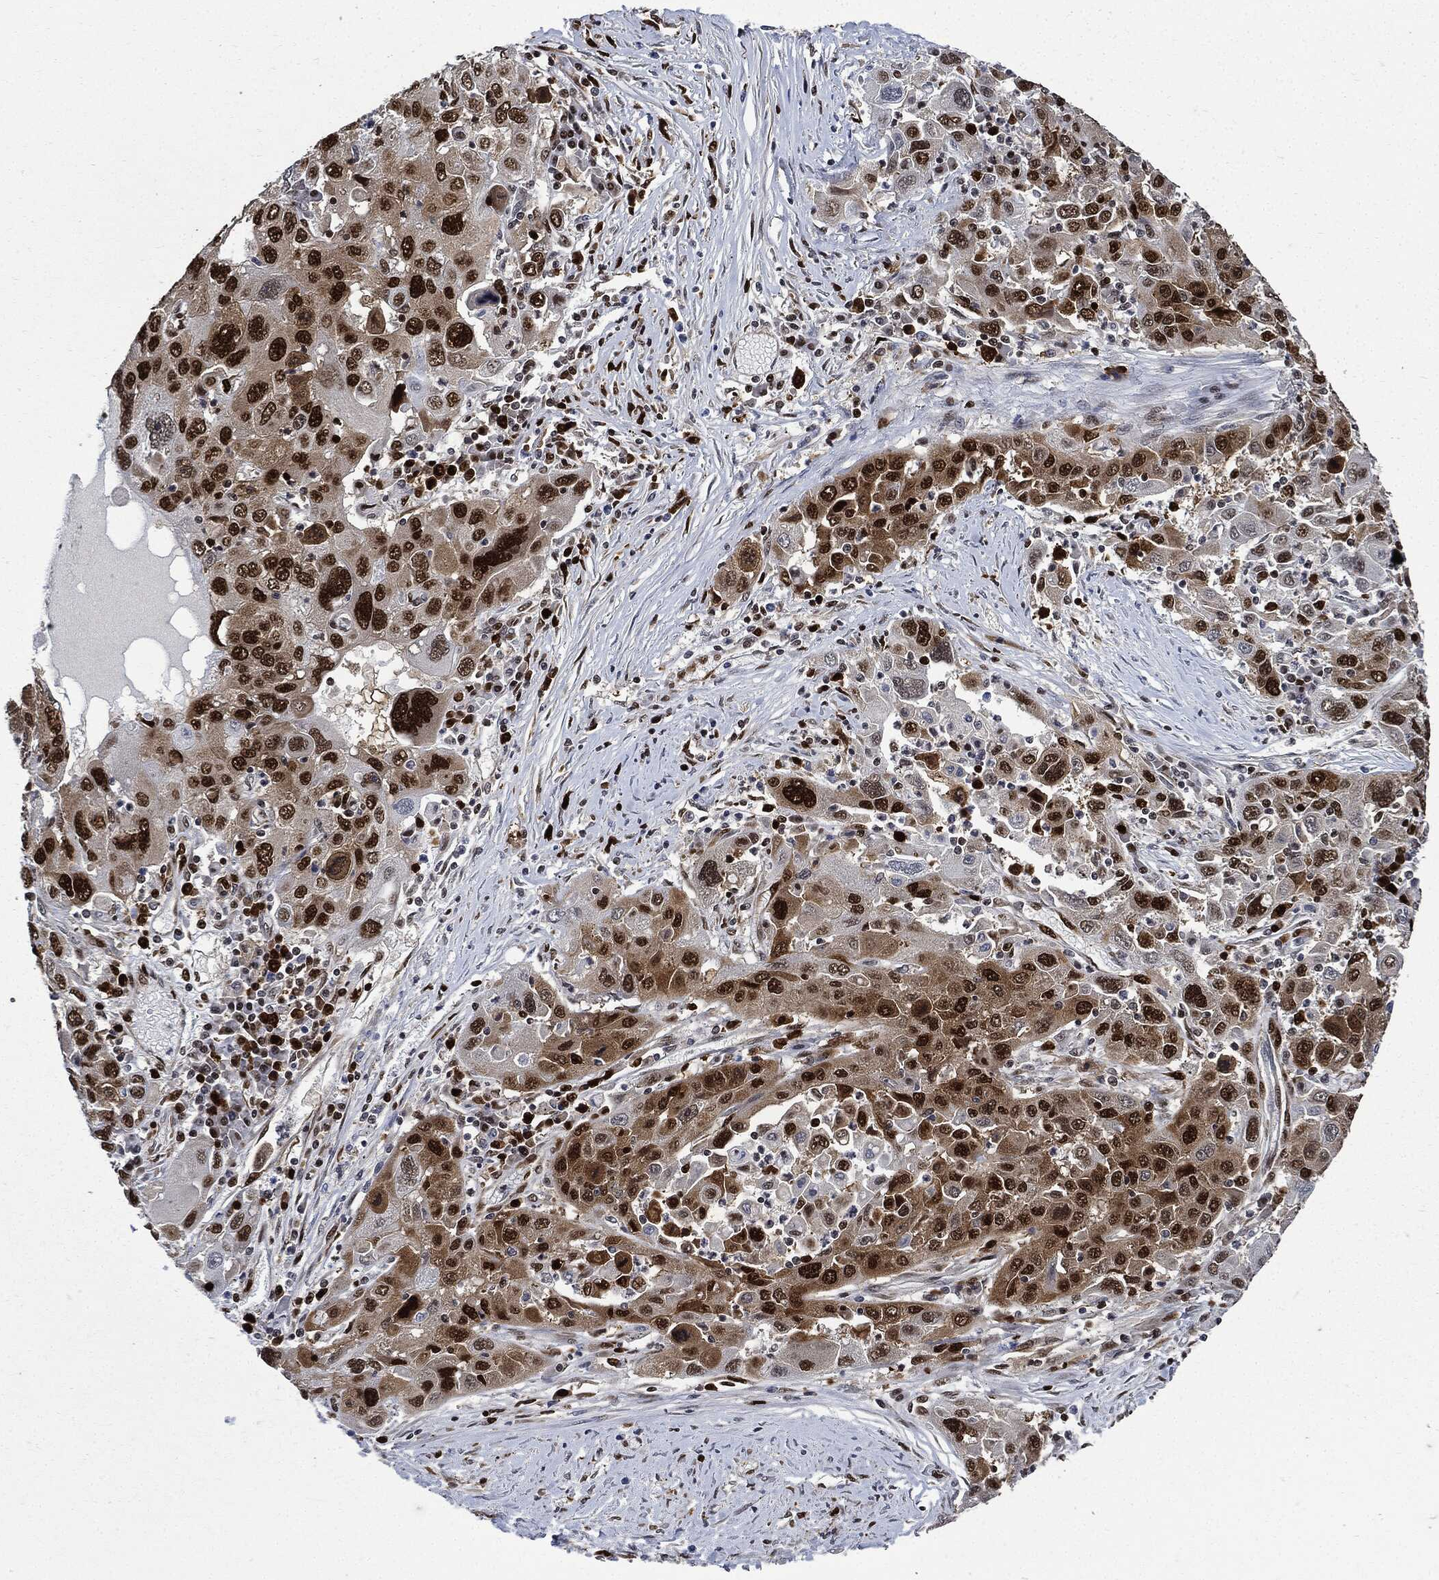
{"staining": {"intensity": "strong", "quantity": ">75%", "location": "nuclear"}, "tissue": "stomach cancer", "cell_type": "Tumor cells", "image_type": "cancer", "snomed": [{"axis": "morphology", "description": "Adenocarcinoma, NOS"}, {"axis": "topography", "description": "Stomach"}], "caption": "Strong nuclear staining is seen in about >75% of tumor cells in stomach cancer. Using DAB (3,3'-diaminobenzidine) (brown) and hematoxylin (blue) stains, captured at high magnification using brightfield microscopy.", "gene": "PCNA", "patient": {"sex": "male", "age": 56}}